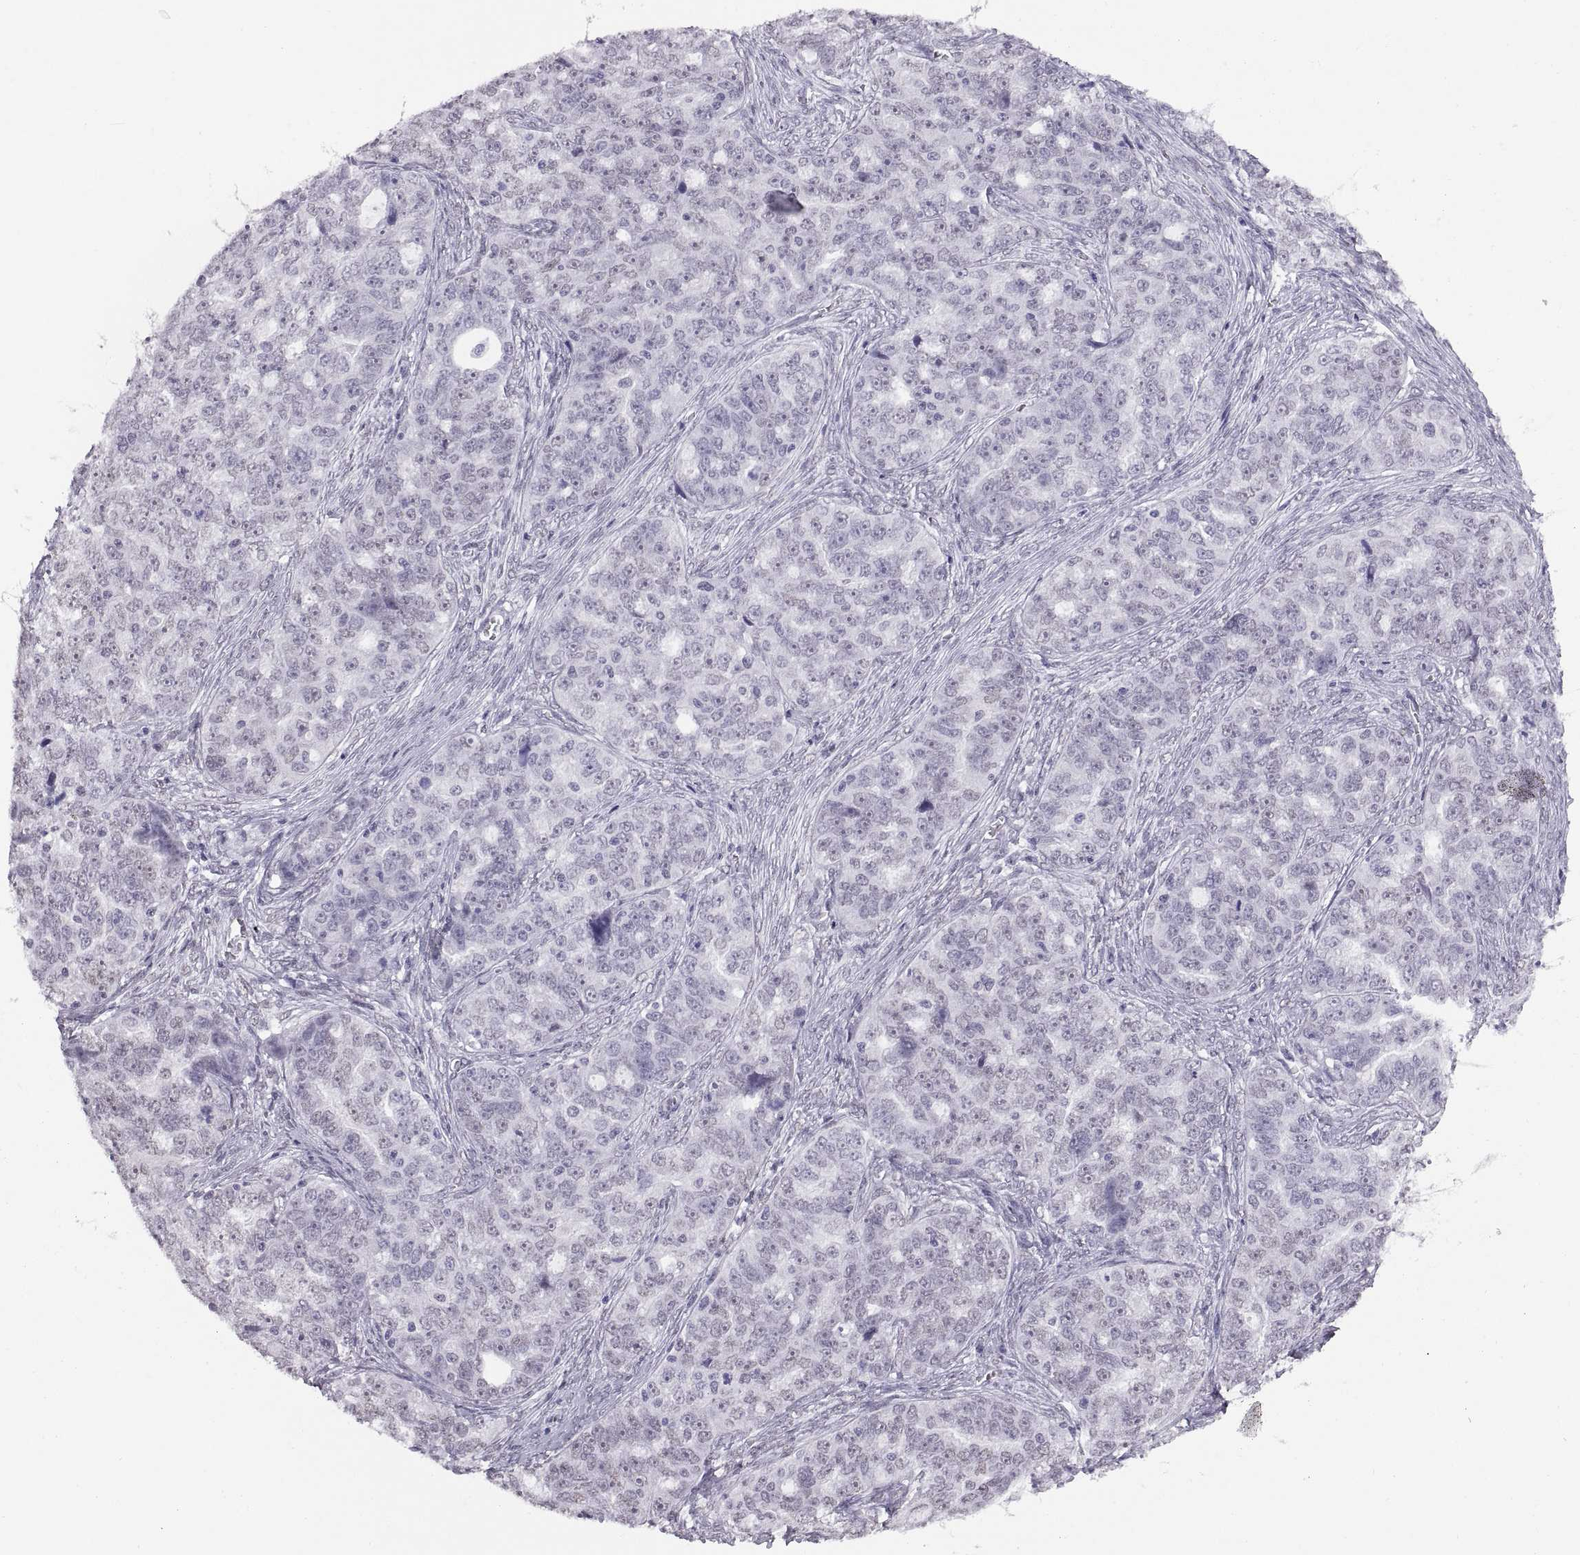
{"staining": {"intensity": "negative", "quantity": "none", "location": "none"}, "tissue": "ovarian cancer", "cell_type": "Tumor cells", "image_type": "cancer", "snomed": [{"axis": "morphology", "description": "Cystadenocarcinoma, serous, NOS"}, {"axis": "topography", "description": "Ovary"}], "caption": "Tumor cells show no significant protein staining in ovarian cancer.", "gene": "CARTPT", "patient": {"sex": "female", "age": 51}}